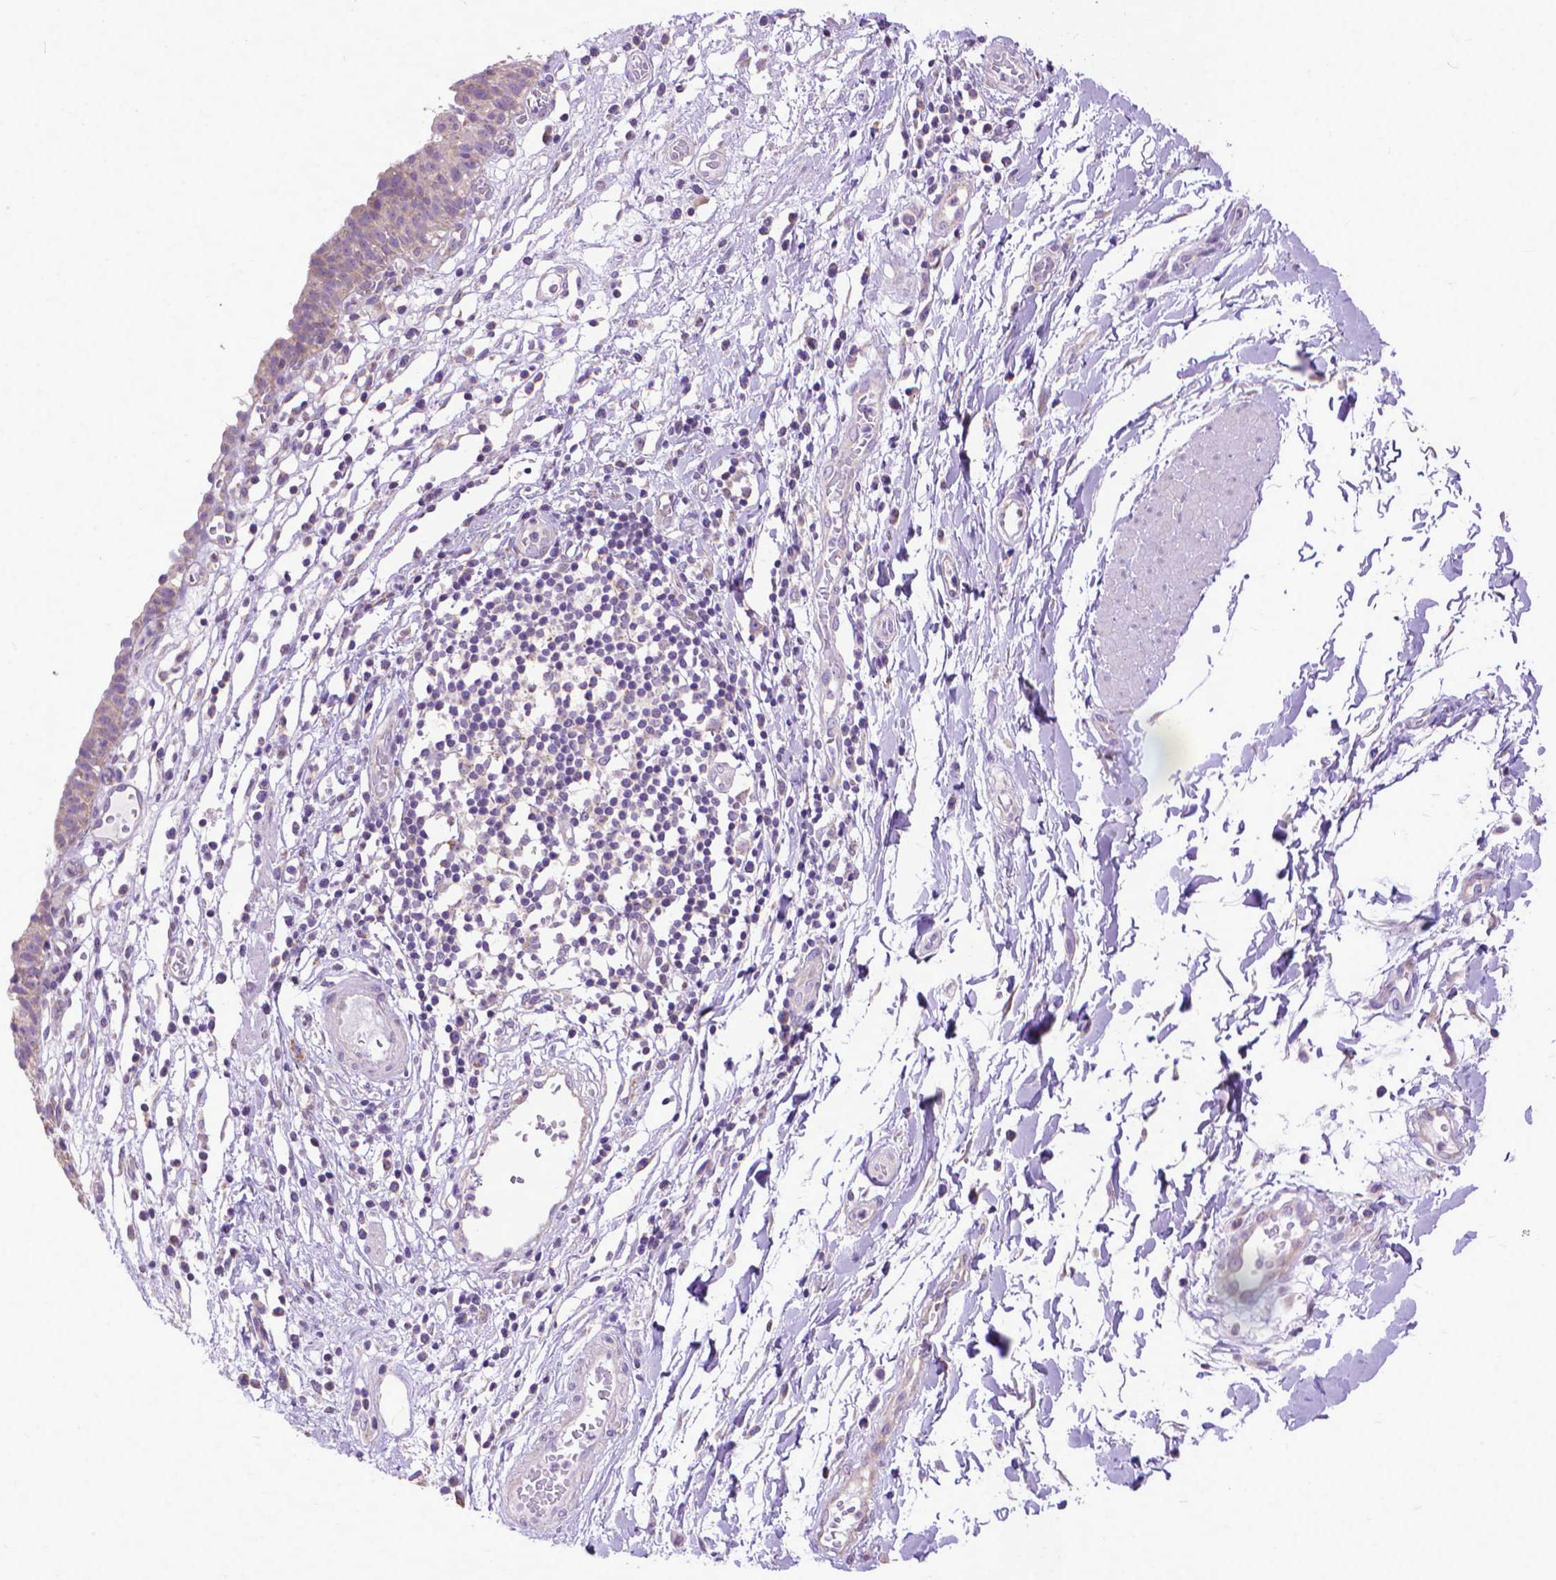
{"staining": {"intensity": "weak", "quantity": "25%-75%", "location": "cytoplasmic/membranous"}, "tissue": "urinary bladder", "cell_type": "Urothelial cells", "image_type": "normal", "snomed": [{"axis": "morphology", "description": "Normal tissue, NOS"}, {"axis": "topography", "description": "Urinary bladder"}], "caption": "Brown immunohistochemical staining in unremarkable human urinary bladder demonstrates weak cytoplasmic/membranous positivity in about 25%-75% of urothelial cells. The protein of interest is stained brown, and the nuclei are stained in blue (DAB IHC with brightfield microscopy, high magnification).", "gene": "SYN1", "patient": {"sex": "male", "age": 64}}